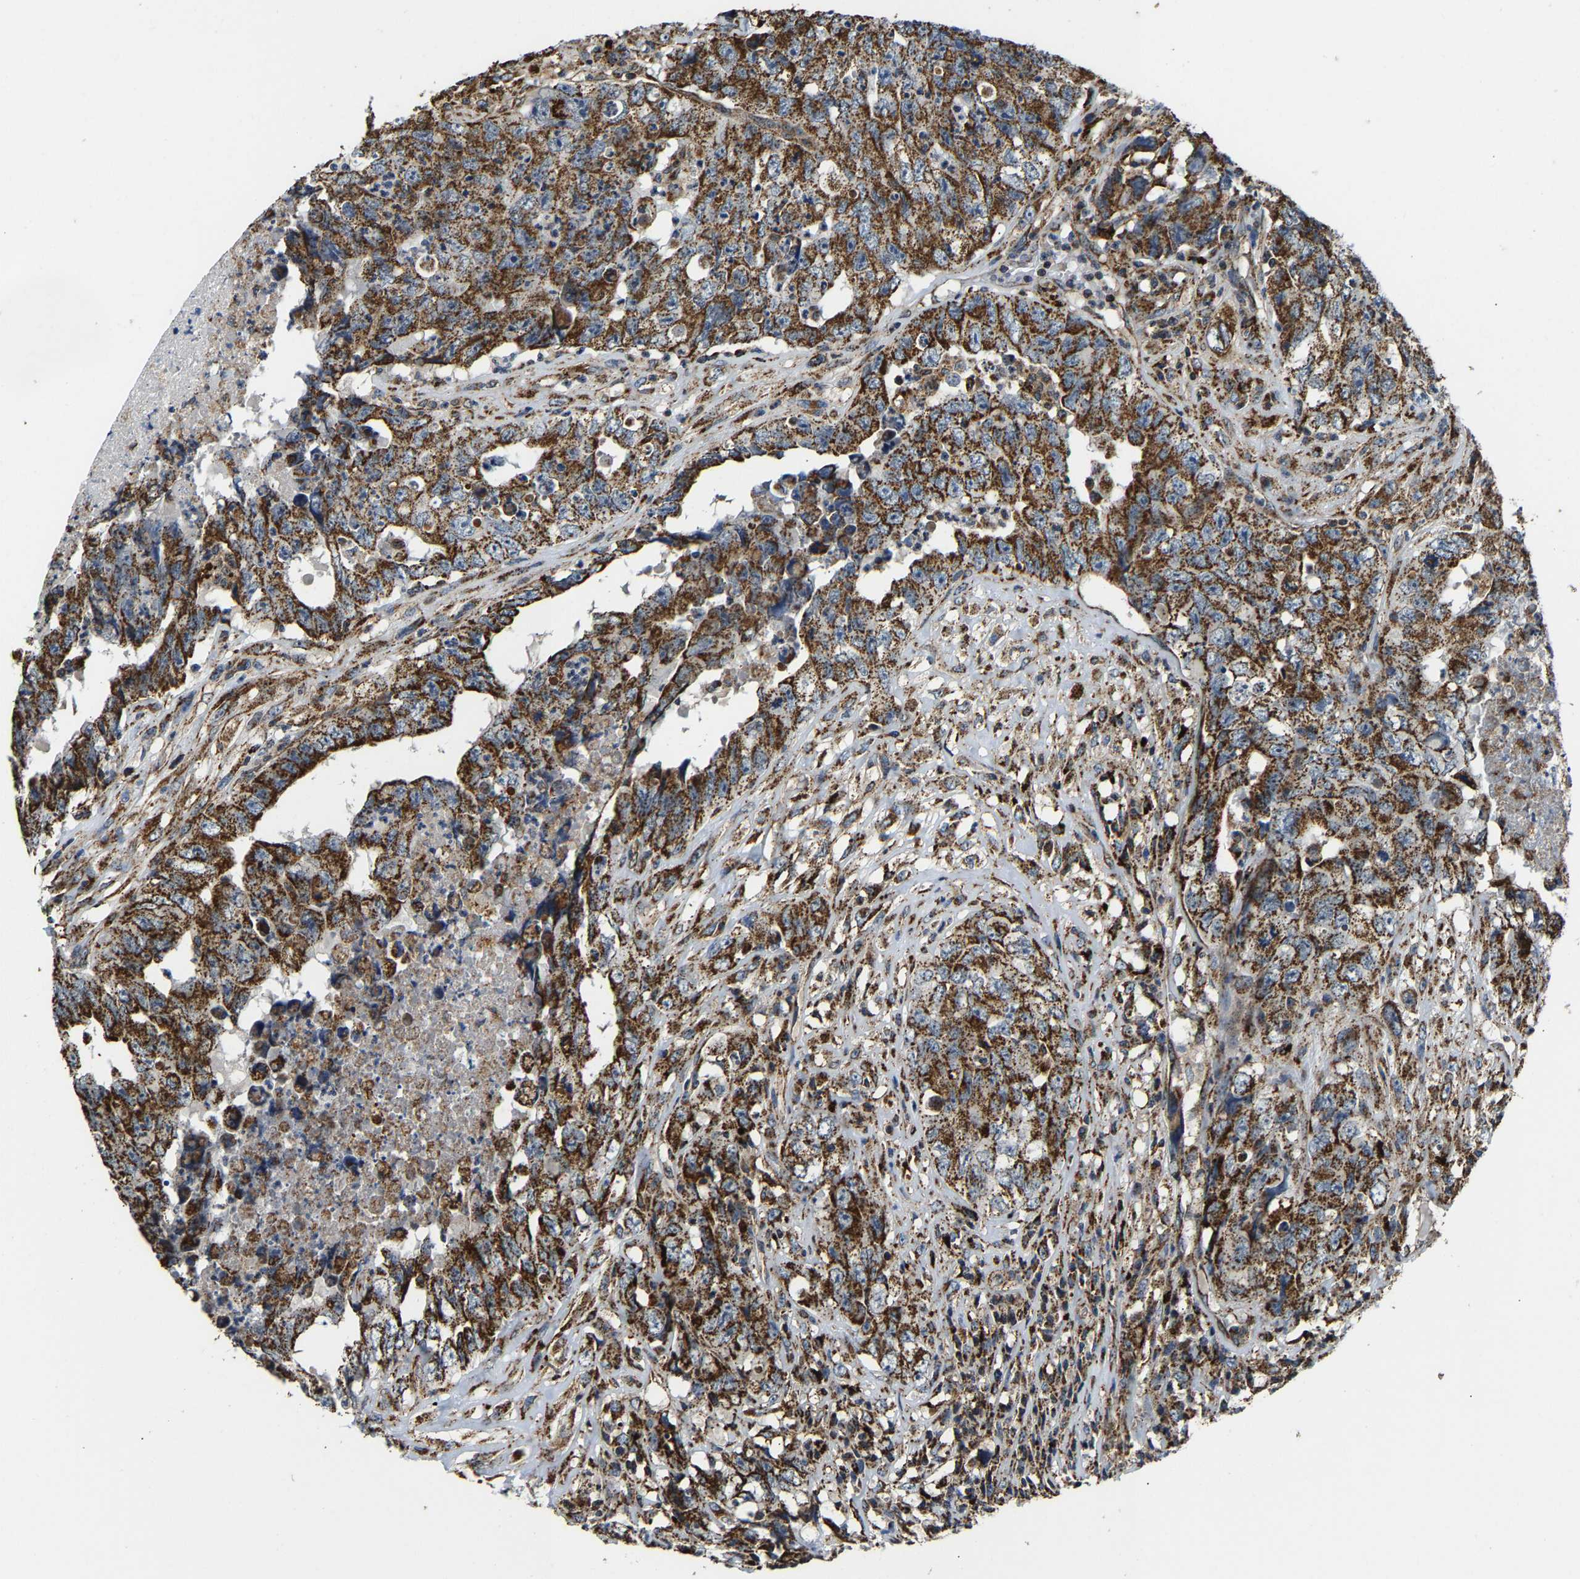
{"staining": {"intensity": "strong", "quantity": "25%-75%", "location": "cytoplasmic/membranous"}, "tissue": "testis cancer", "cell_type": "Tumor cells", "image_type": "cancer", "snomed": [{"axis": "morphology", "description": "Carcinoma, Embryonal, NOS"}, {"axis": "topography", "description": "Testis"}], "caption": "An image of testis cancer stained for a protein exhibits strong cytoplasmic/membranous brown staining in tumor cells.", "gene": "GIMAP7", "patient": {"sex": "male", "age": 32}}